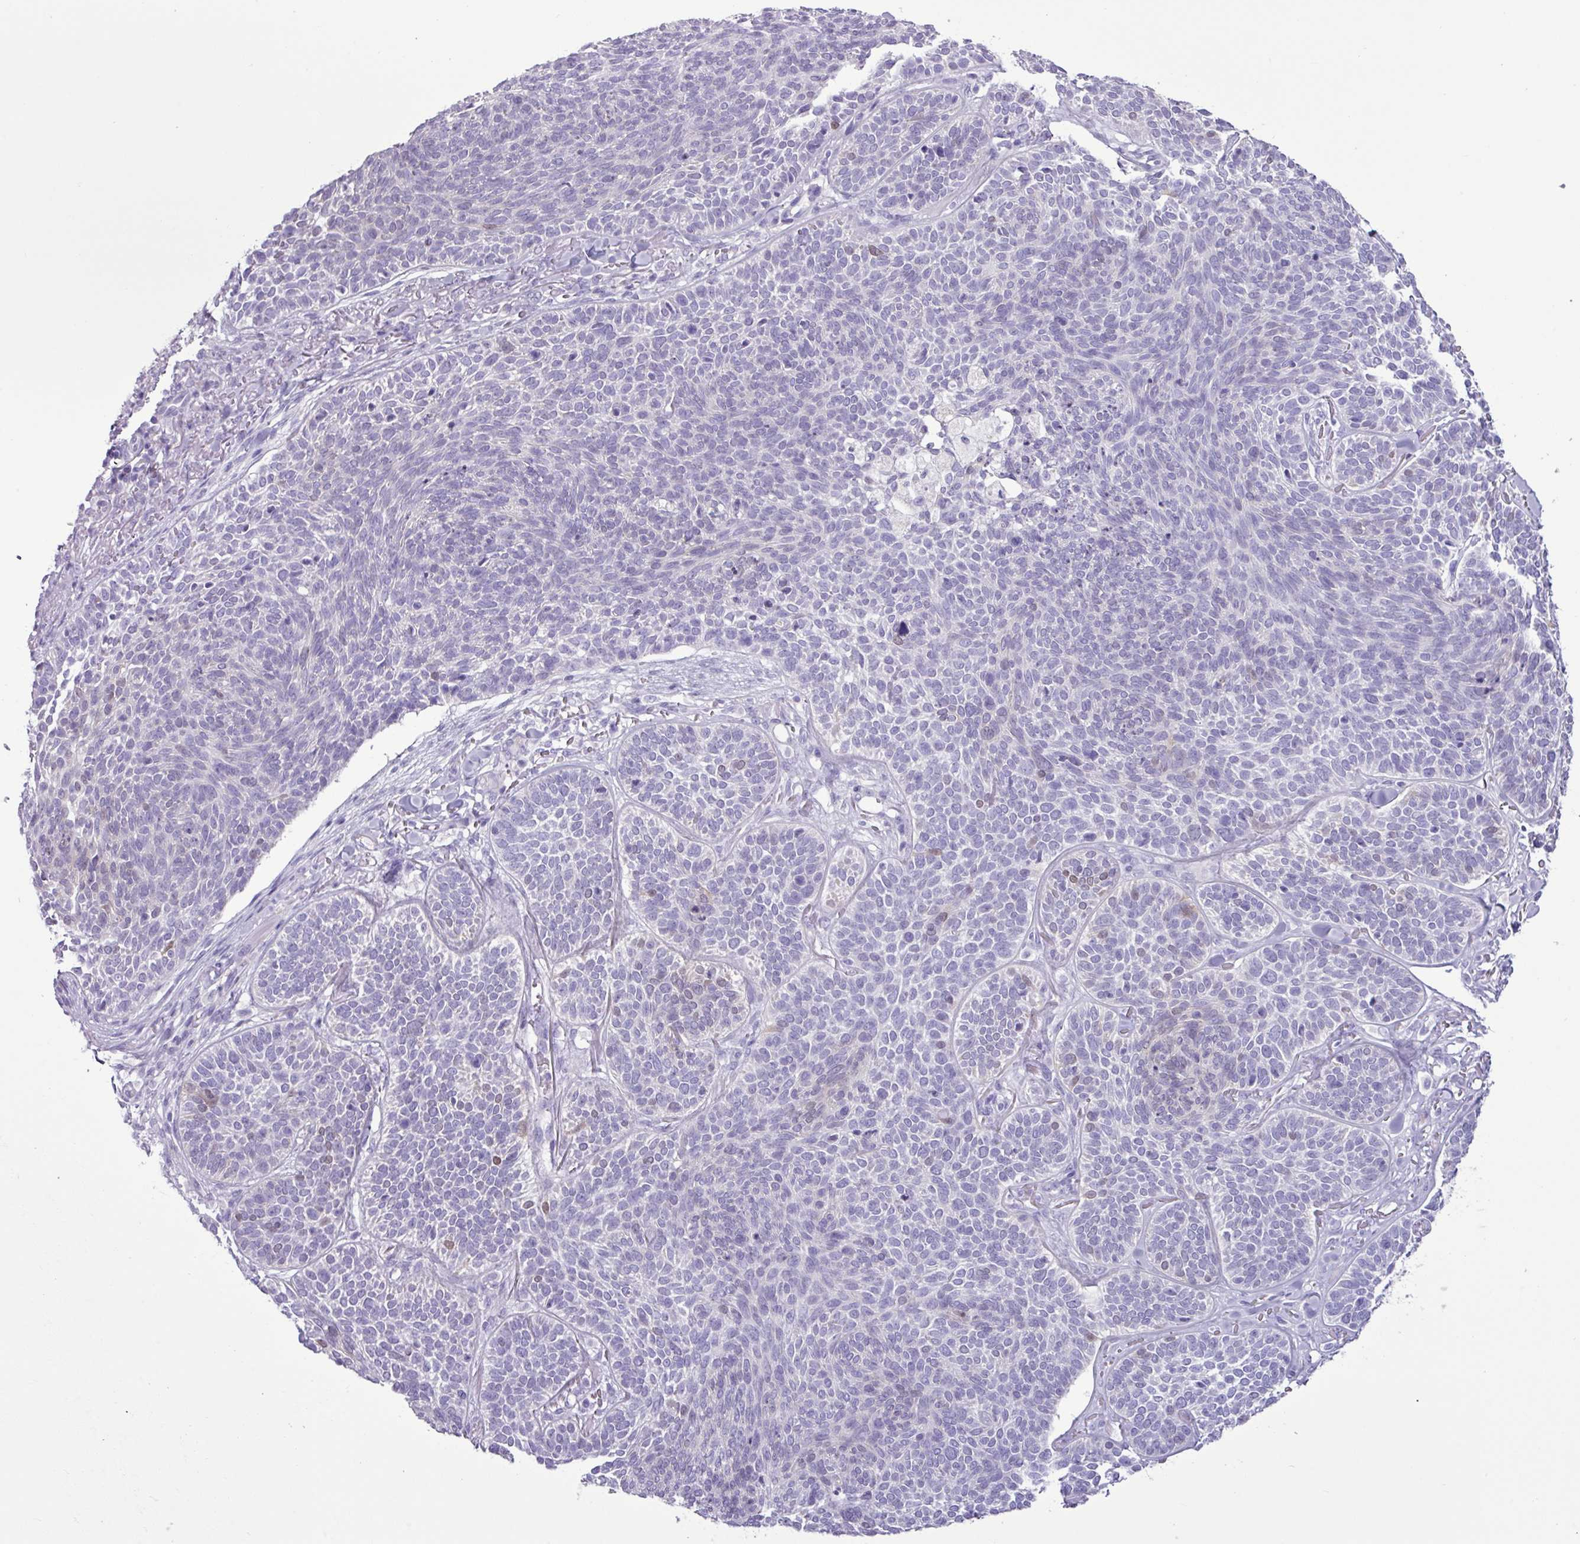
{"staining": {"intensity": "negative", "quantity": "none", "location": "none"}, "tissue": "skin cancer", "cell_type": "Tumor cells", "image_type": "cancer", "snomed": [{"axis": "morphology", "description": "Basal cell carcinoma"}, {"axis": "topography", "description": "Skin"}], "caption": "This micrograph is of skin cancer stained with immunohistochemistry (IHC) to label a protein in brown with the nuclei are counter-stained blue. There is no staining in tumor cells. Brightfield microscopy of IHC stained with DAB (3,3'-diaminobenzidine) (brown) and hematoxylin (blue), captured at high magnification.", "gene": "ALDH3A1", "patient": {"sex": "male", "age": 85}}